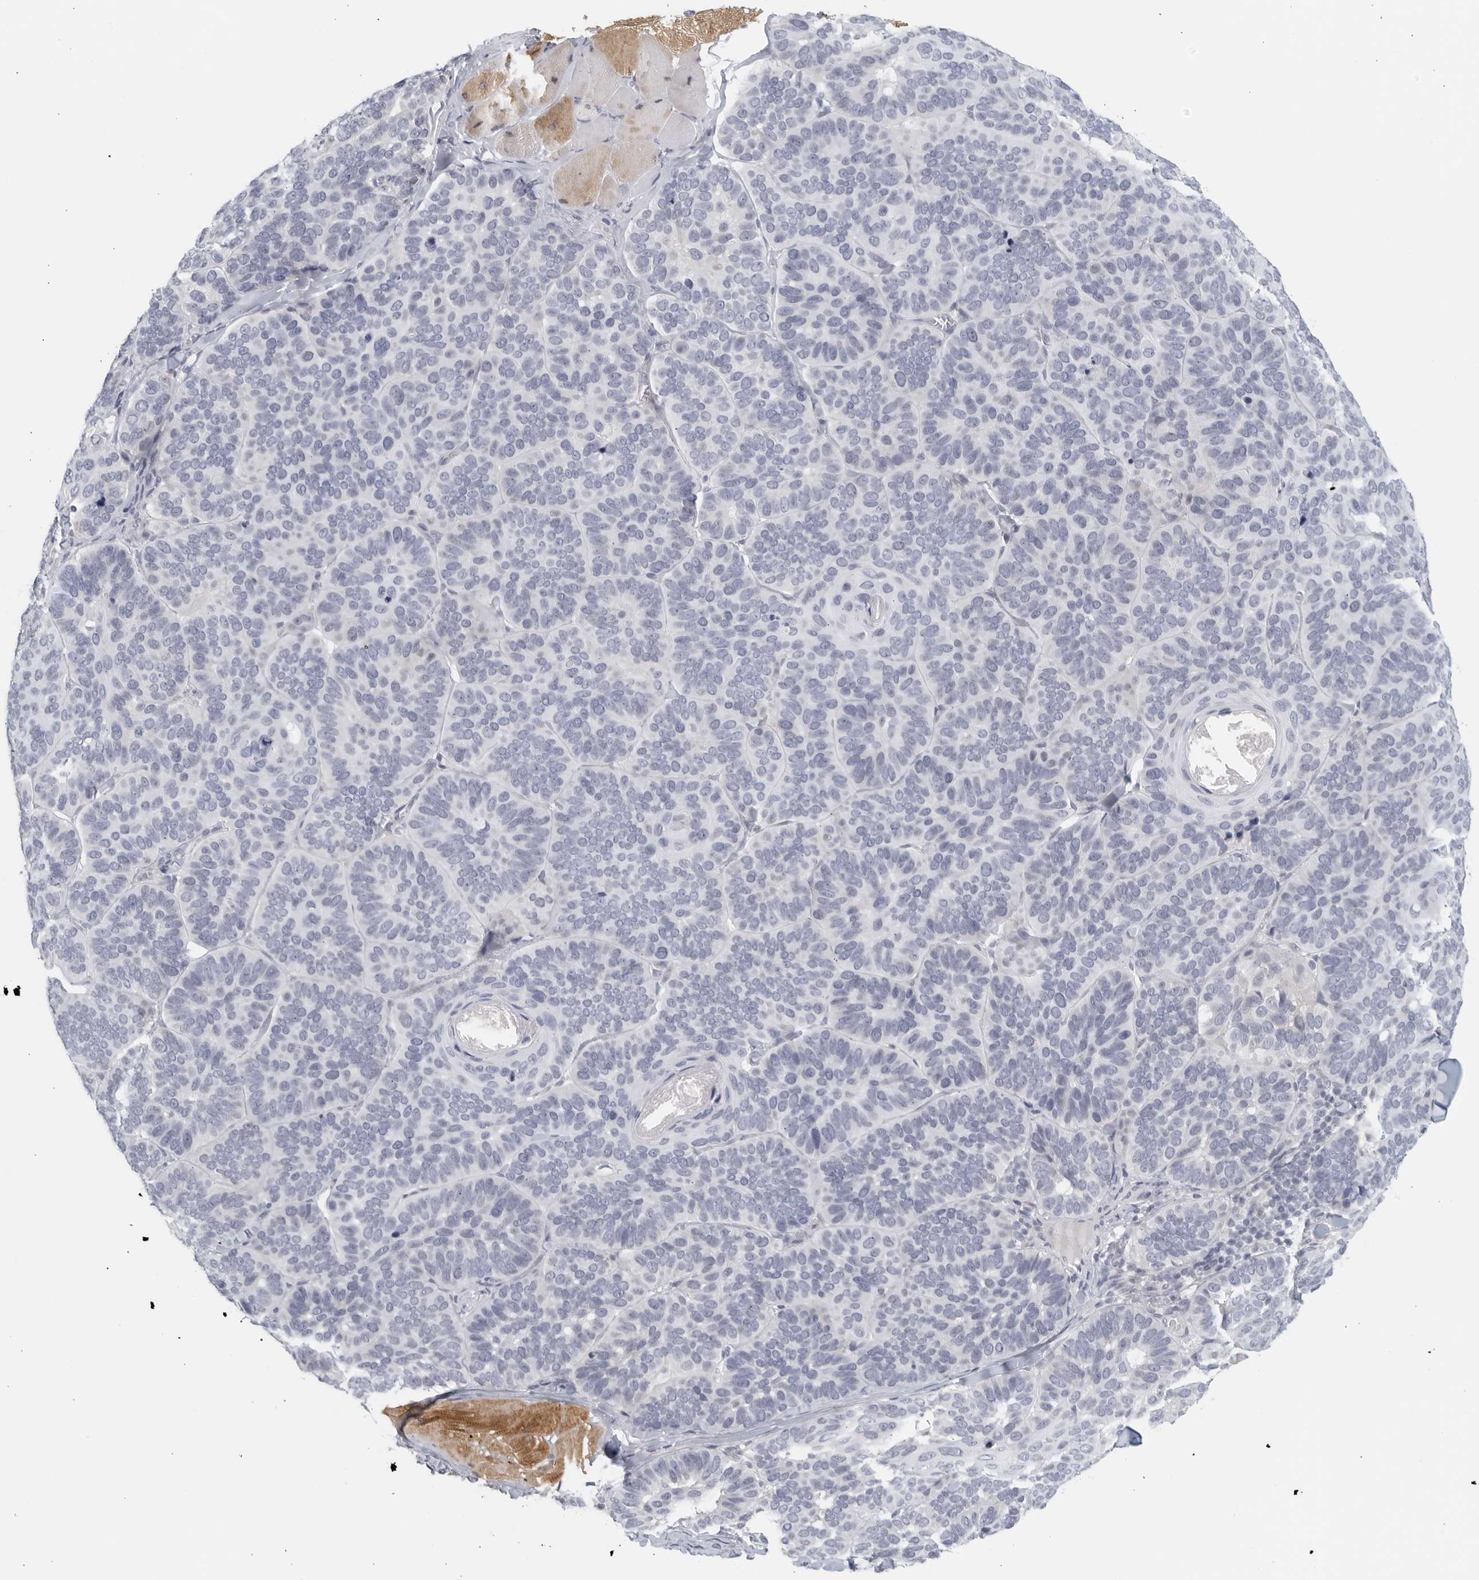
{"staining": {"intensity": "negative", "quantity": "none", "location": "none"}, "tissue": "skin cancer", "cell_type": "Tumor cells", "image_type": "cancer", "snomed": [{"axis": "morphology", "description": "Basal cell carcinoma"}, {"axis": "topography", "description": "Skin"}], "caption": "Skin basal cell carcinoma was stained to show a protein in brown. There is no significant staining in tumor cells.", "gene": "MATN1", "patient": {"sex": "male", "age": 62}}